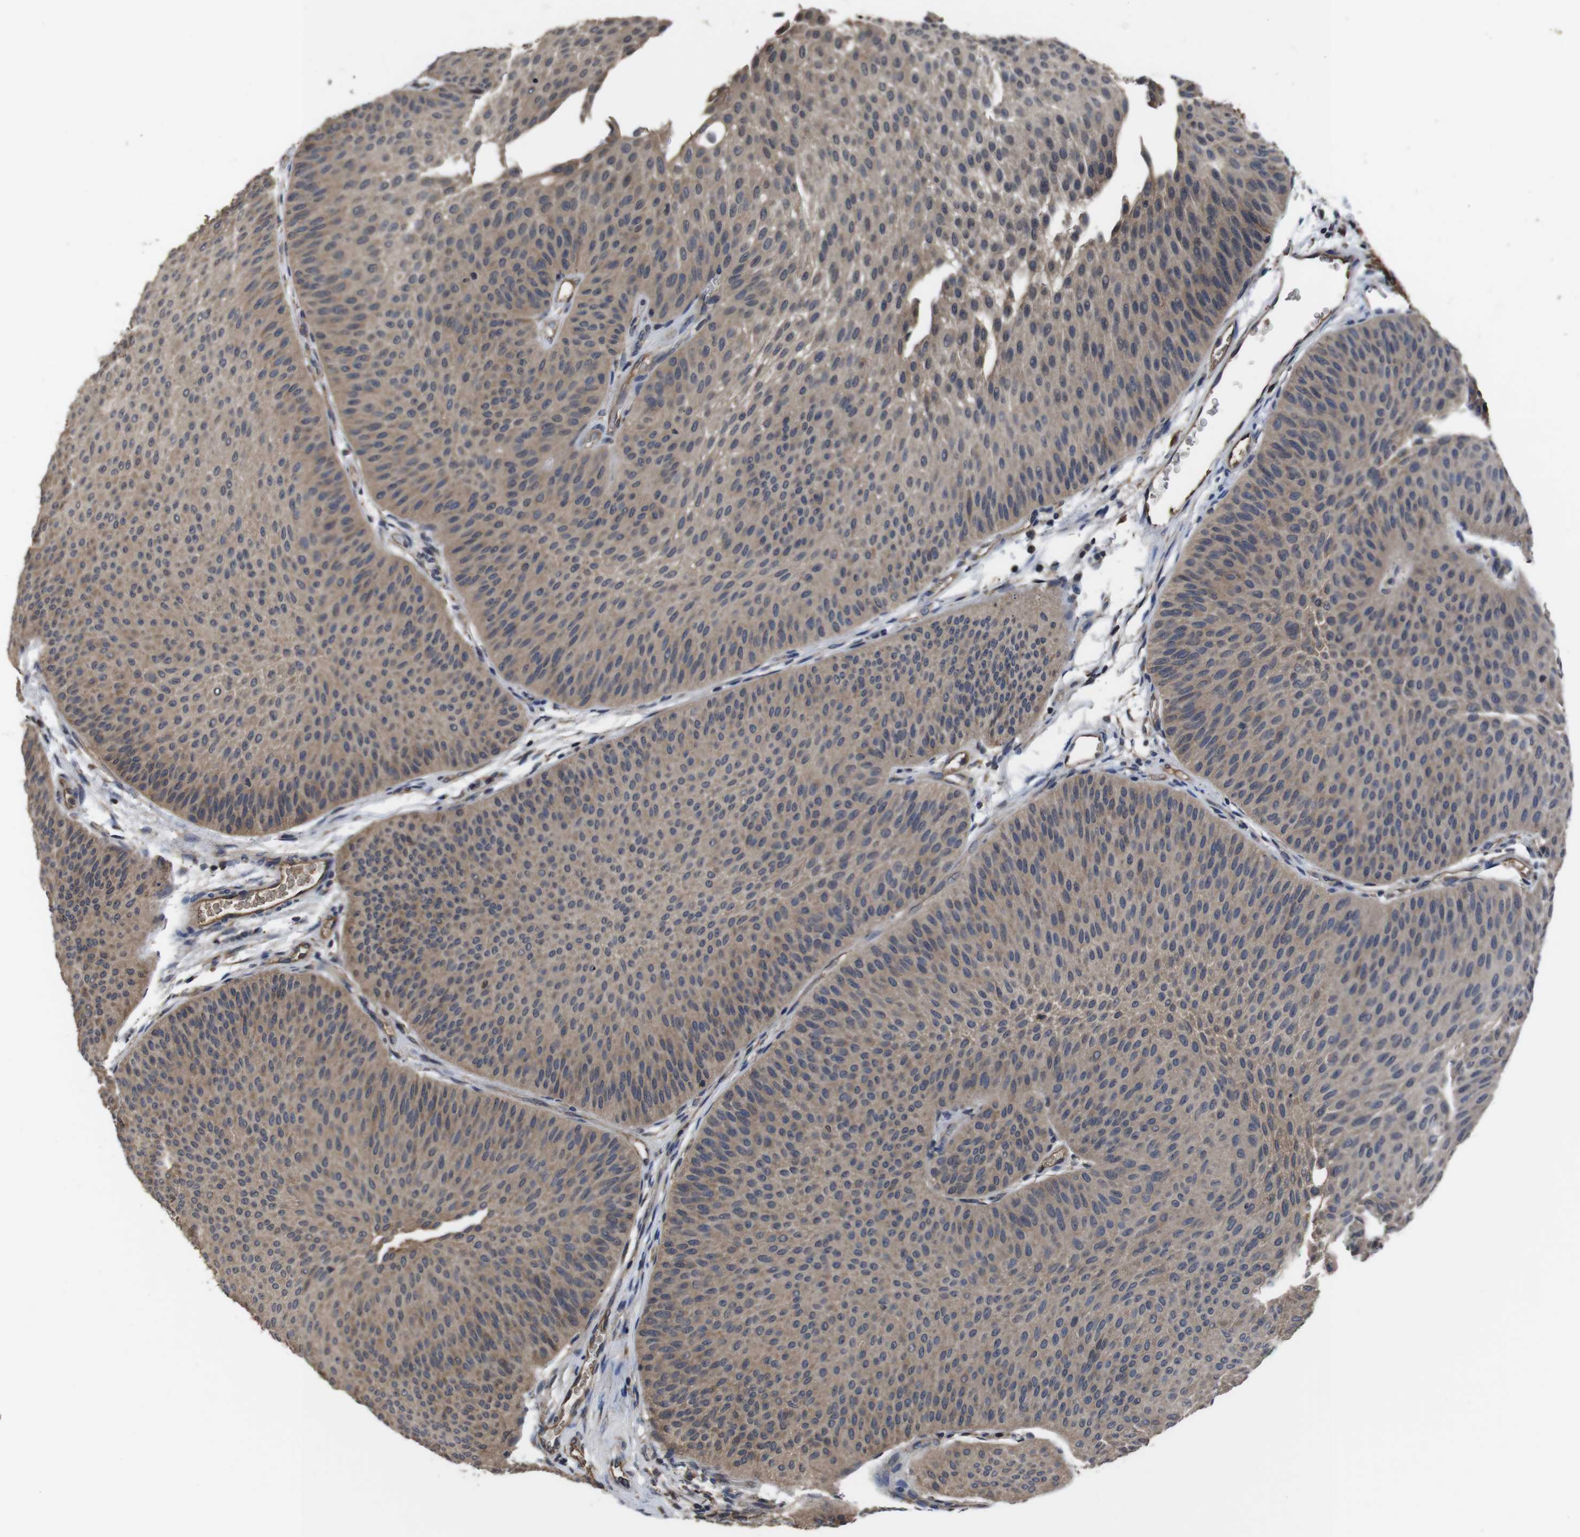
{"staining": {"intensity": "weak", "quantity": ">75%", "location": "cytoplasmic/membranous"}, "tissue": "urothelial cancer", "cell_type": "Tumor cells", "image_type": "cancer", "snomed": [{"axis": "morphology", "description": "Urothelial carcinoma, Low grade"}, {"axis": "topography", "description": "Urinary bladder"}], "caption": "An image of urothelial cancer stained for a protein displays weak cytoplasmic/membranous brown staining in tumor cells.", "gene": "CXCL11", "patient": {"sex": "female", "age": 60}}